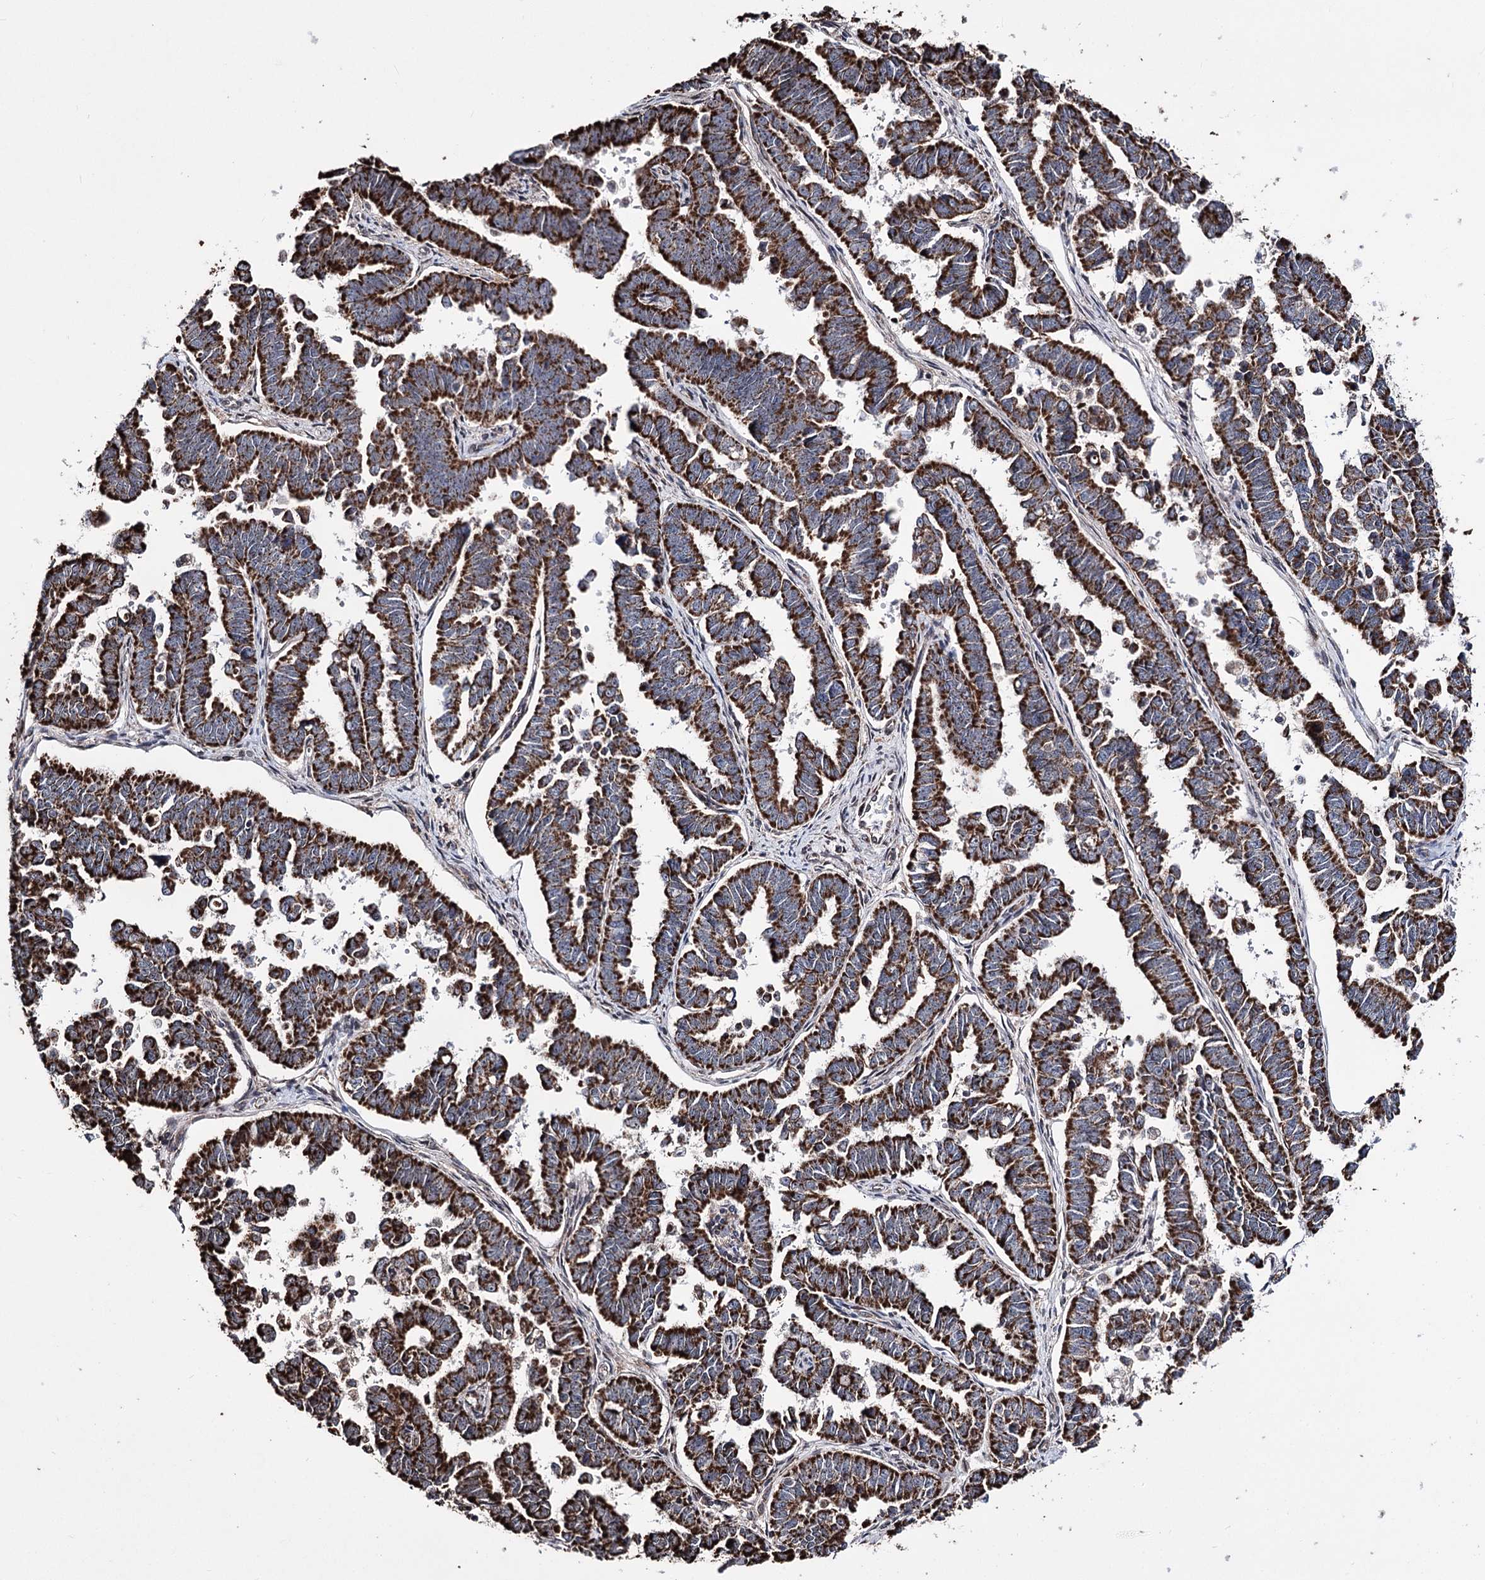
{"staining": {"intensity": "strong", "quantity": ">75%", "location": "cytoplasmic/membranous"}, "tissue": "endometrial cancer", "cell_type": "Tumor cells", "image_type": "cancer", "snomed": [{"axis": "morphology", "description": "Adenocarcinoma, NOS"}, {"axis": "topography", "description": "Endometrium"}], "caption": "Tumor cells show high levels of strong cytoplasmic/membranous expression in approximately >75% of cells in endometrial cancer (adenocarcinoma). (Brightfield microscopy of DAB IHC at high magnification).", "gene": "CREB3L4", "patient": {"sex": "female", "age": 75}}